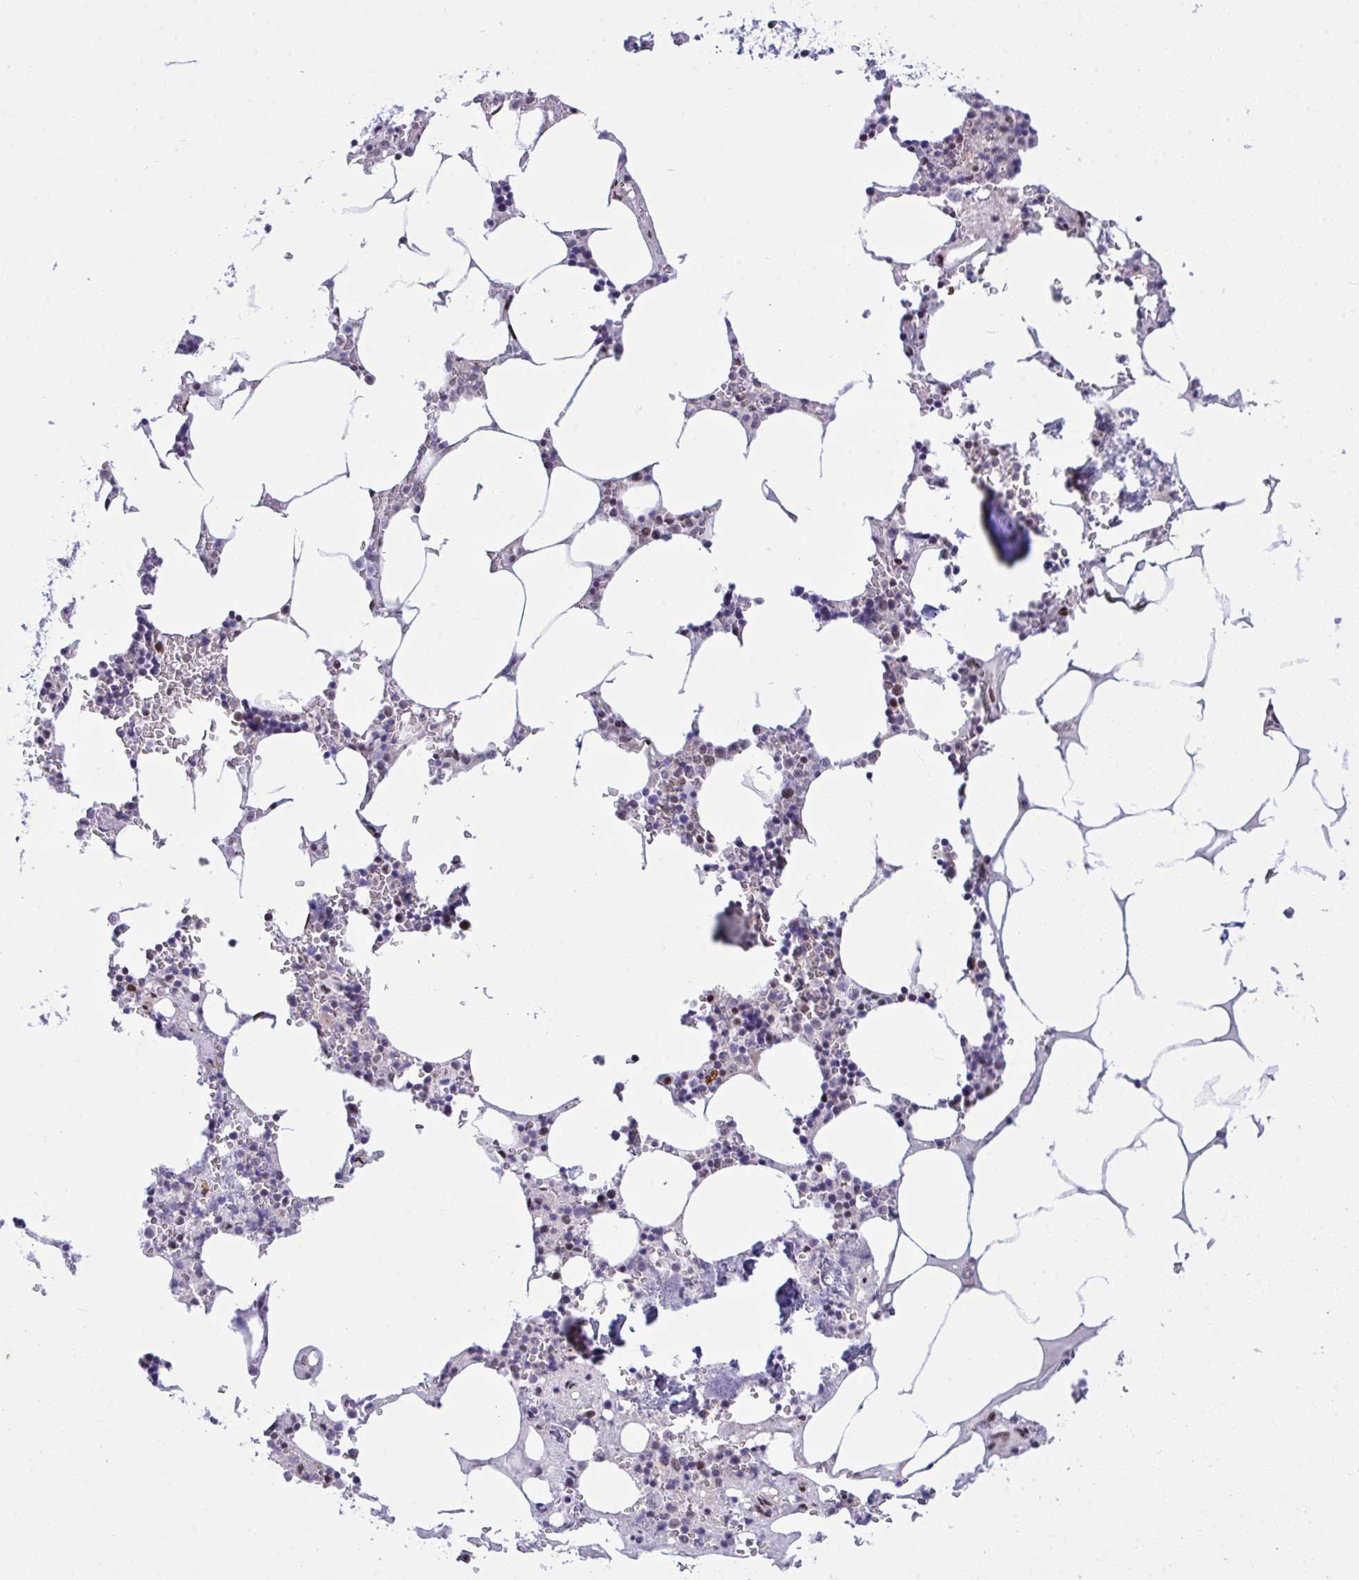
{"staining": {"intensity": "negative", "quantity": "none", "location": "none"}, "tissue": "bone marrow", "cell_type": "Hematopoietic cells", "image_type": "normal", "snomed": [{"axis": "morphology", "description": "Normal tissue, NOS"}, {"axis": "topography", "description": "Bone marrow"}], "caption": "This is an IHC micrograph of normal bone marrow. There is no staining in hematopoietic cells.", "gene": "ZFHX3", "patient": {"sex": "male", "age": 54}}